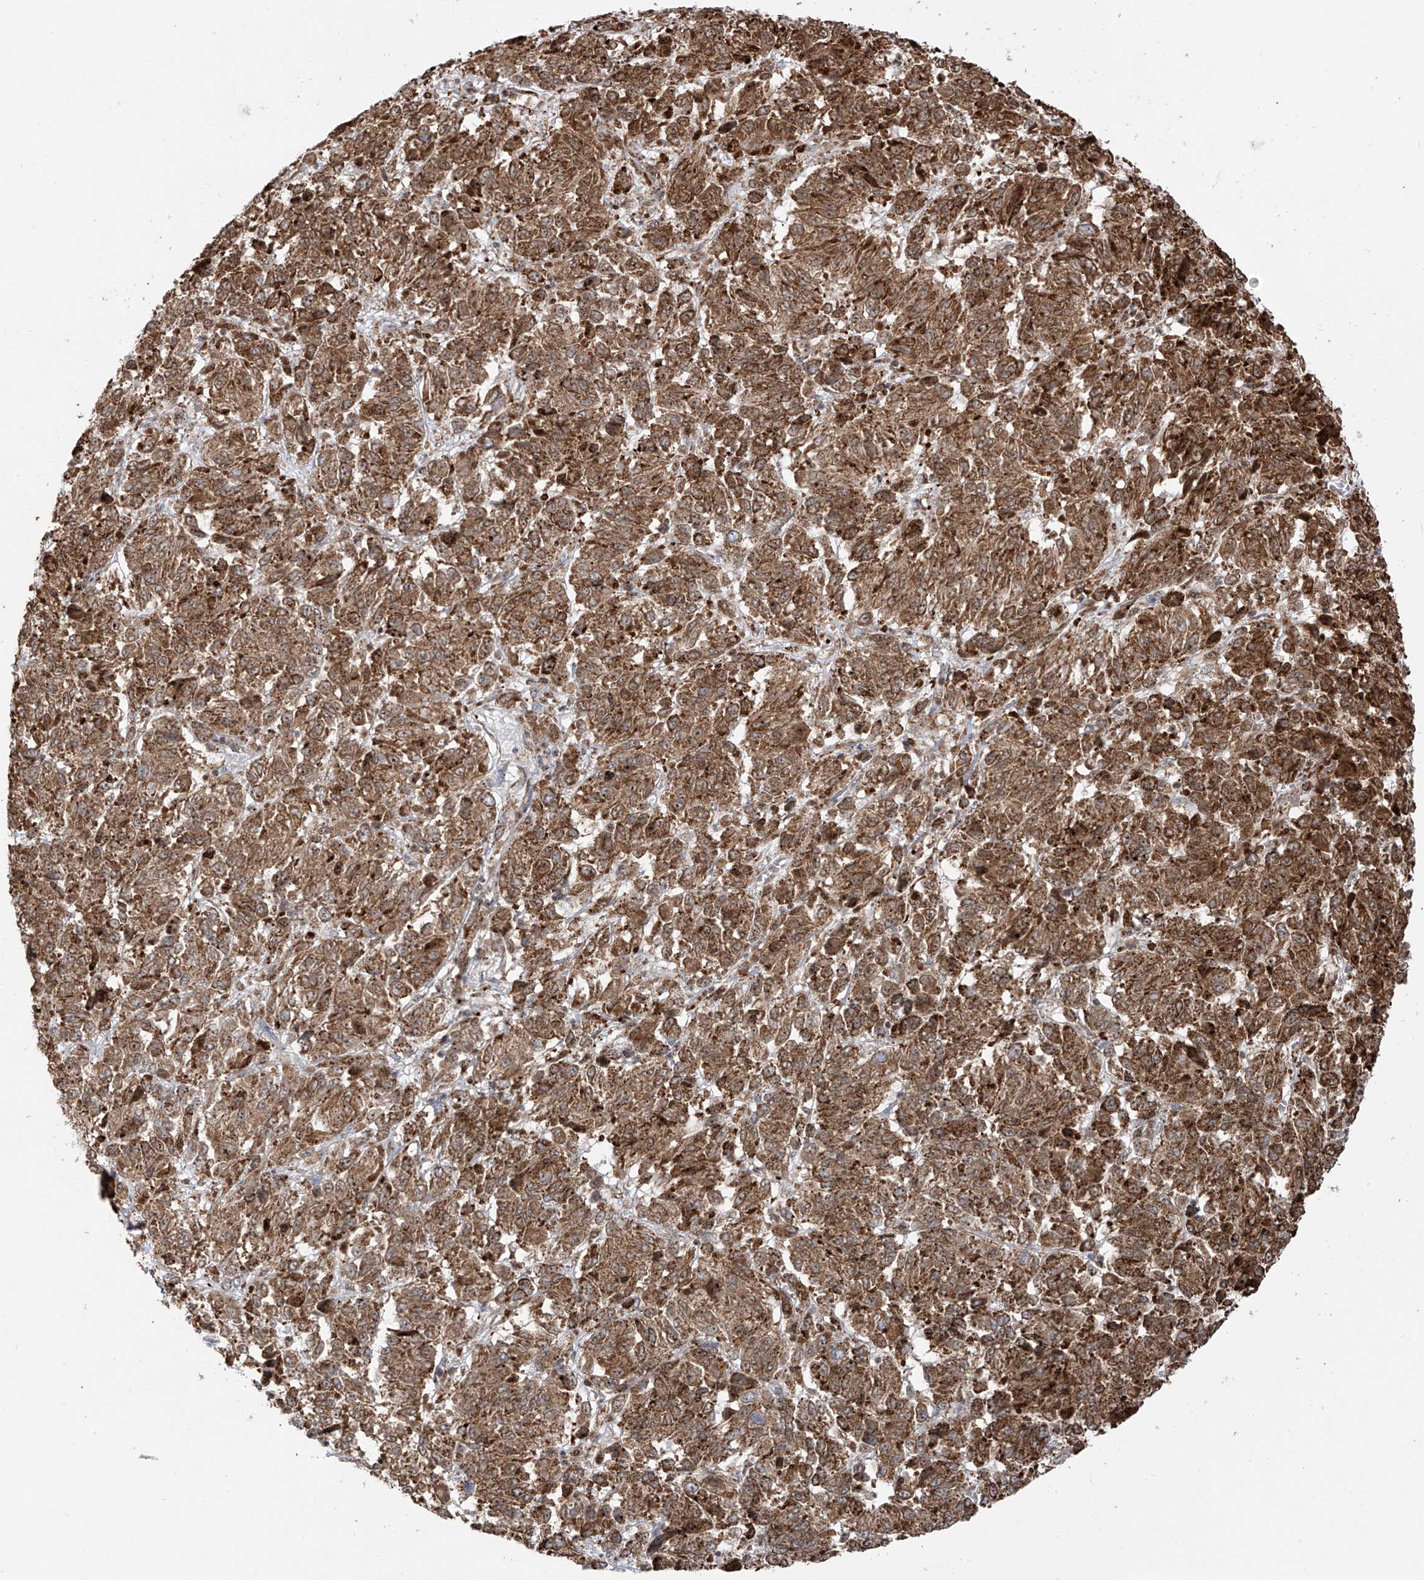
{"staining": {"intensity": "moderate", "quantity": ">75%", "location": "cytoplasmic/membranous"}, "tissue": "melanoma", "cell_type": "Tumor cells", "image_type": "cancer", "snomed": [{"axis": "morphology", "description": "Malignant melanoma, Metastatic site"}, {"axis": "topography", "description": "Lung"}], "caption": "Moderate cytoplasmic/membranous positivity is appreciated in about >75% of tumor cells in melanoma. The protein of interest is shown in brown color, while the nuclei are stained blue.", "gene": "ZBTB8A", "patient": {"sex": "male", "age": 64}}